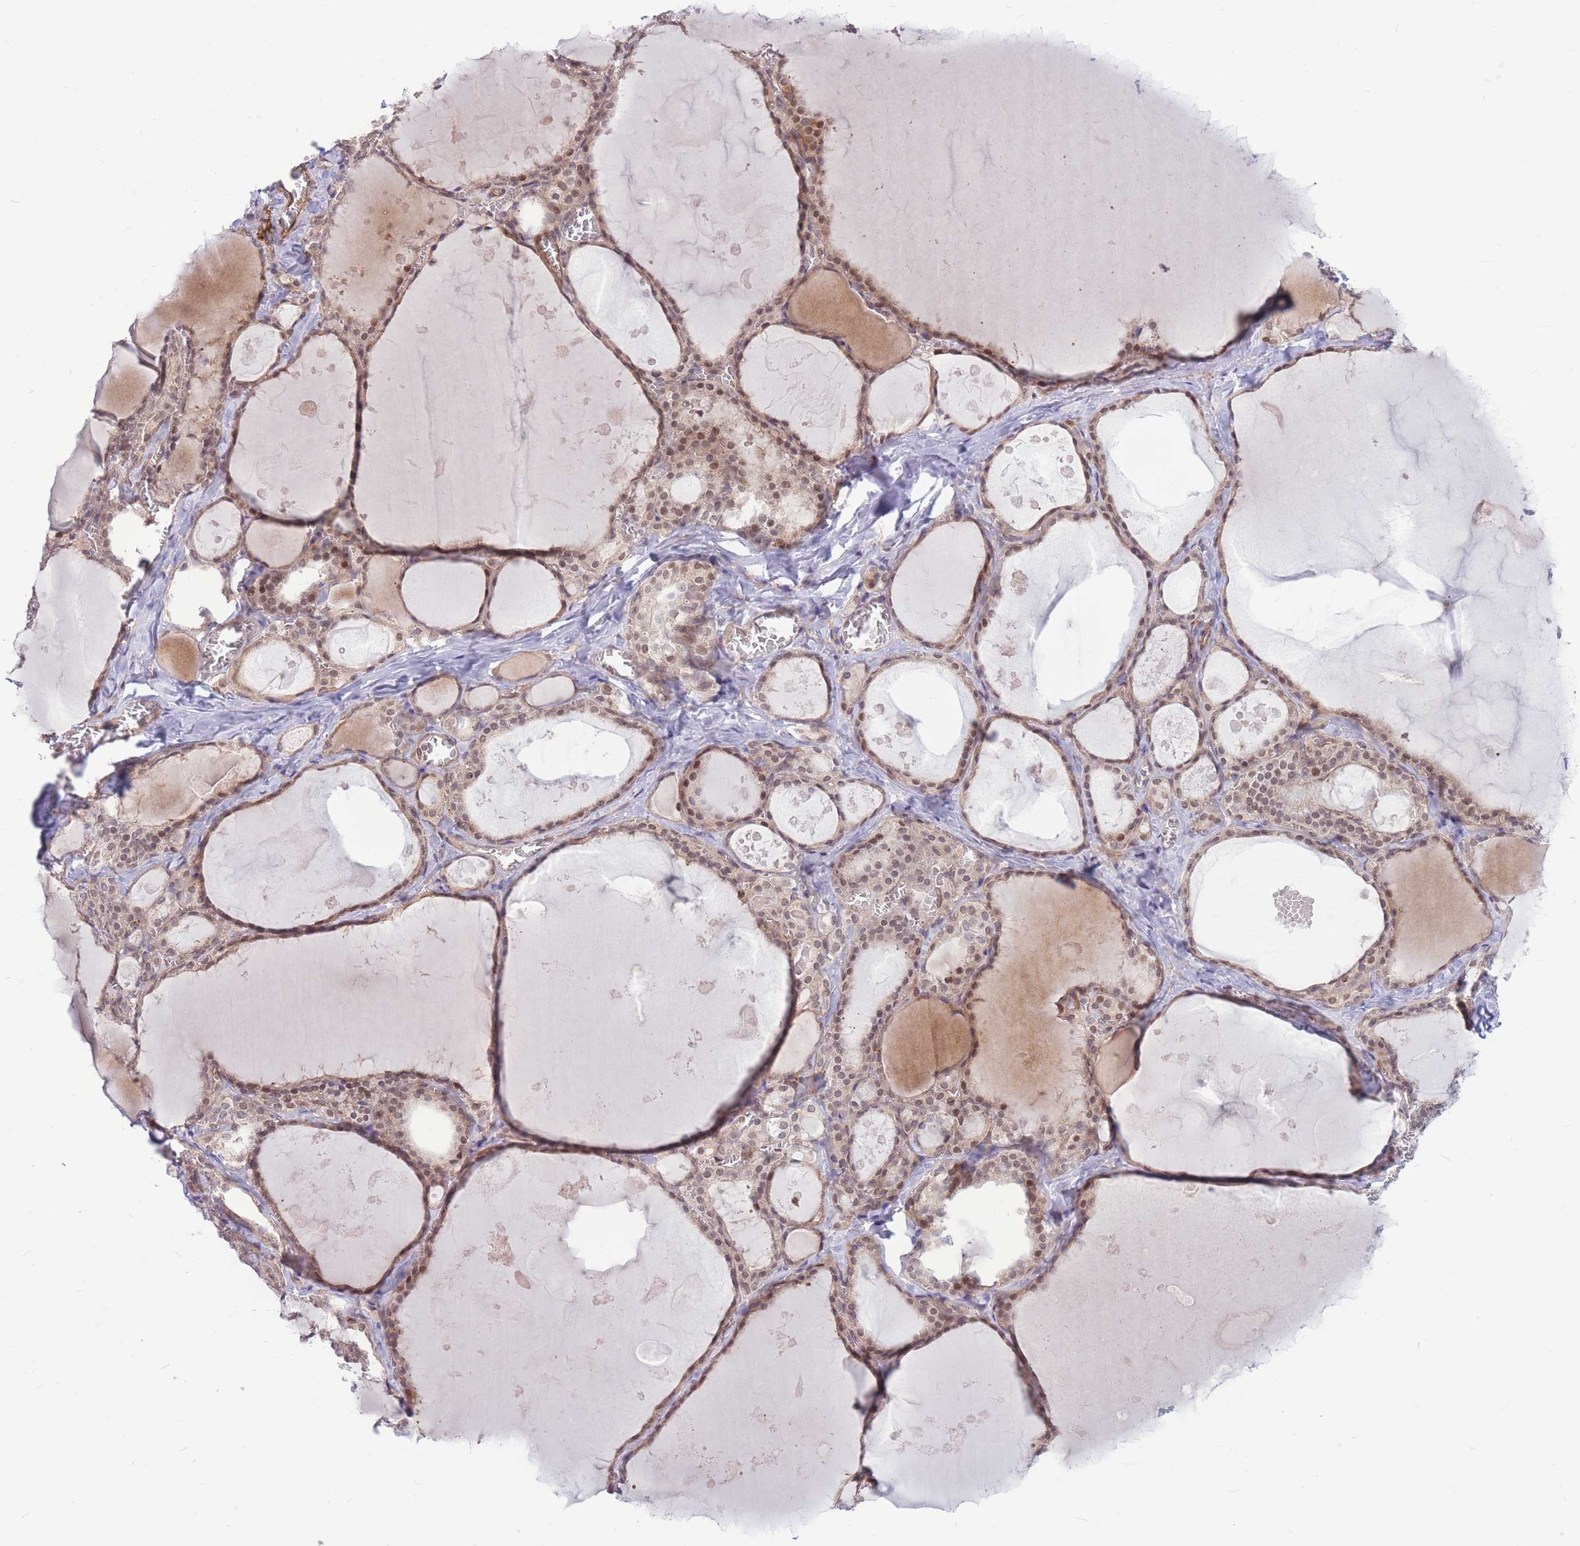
{"staining": {"intensity": "moderate", "quantity": ">75%", "location": "cytoplasmic/membranous,nuclear"}, "tissue": "thyroid gland", "cell_type": "Glandular cells", "image_type": "normal", "snomed": [{"axis": "morphology", "description": "Normal tissue, NOS"}, {"axis": "topography", "description": "Thyroid gland"}], "caption": "Immunohistochemical staining of normal thyroid gland reveals medium levels of moderate cytoplasmic/membranous,nuclear expression in approximately >75% of glandular cells. (brown staining indicates protein expression, while blue staining denotes nuclei).", "gene": "TCF20", "patient": {"sex": "male", "age": 56}}